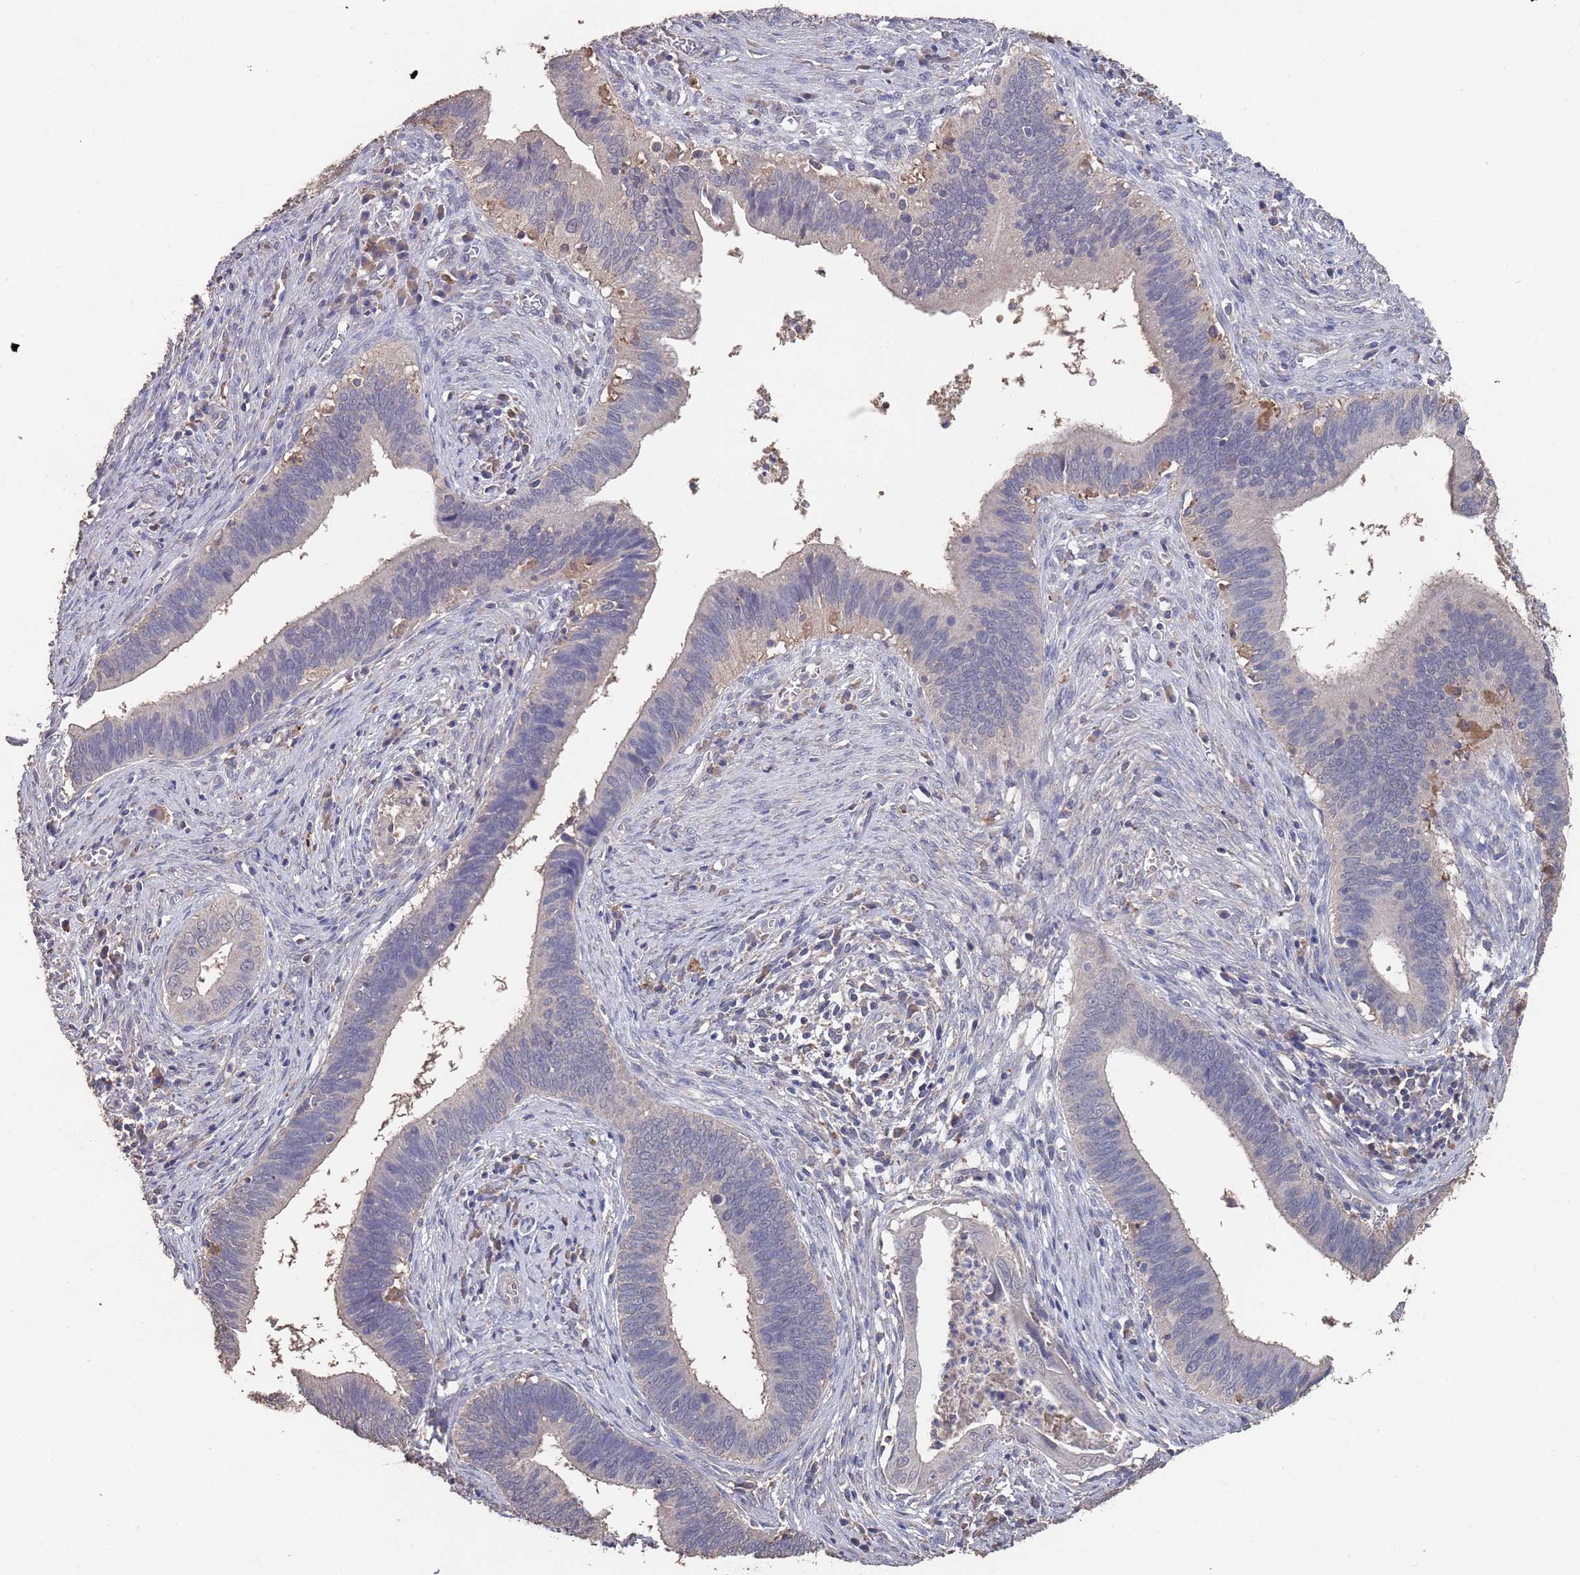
{"staining": {"intensity": "negative", "quantity": "none", "location": "none"}, "tissue": "cervical cancer", "cell_type": "Tumor cells", "image_type": "cancer", "snomed": [{"axis": "morphology", "description": "Adenocarcinoma, NOS"}, {"axis": "topography", "description": "Cervix"}], "caption": "An image of human adenocarcinoma (cervical) is negative for staining in tumor cells.", "gene": "BTBD18", "patient": {"sex": "female", "age": 42}}